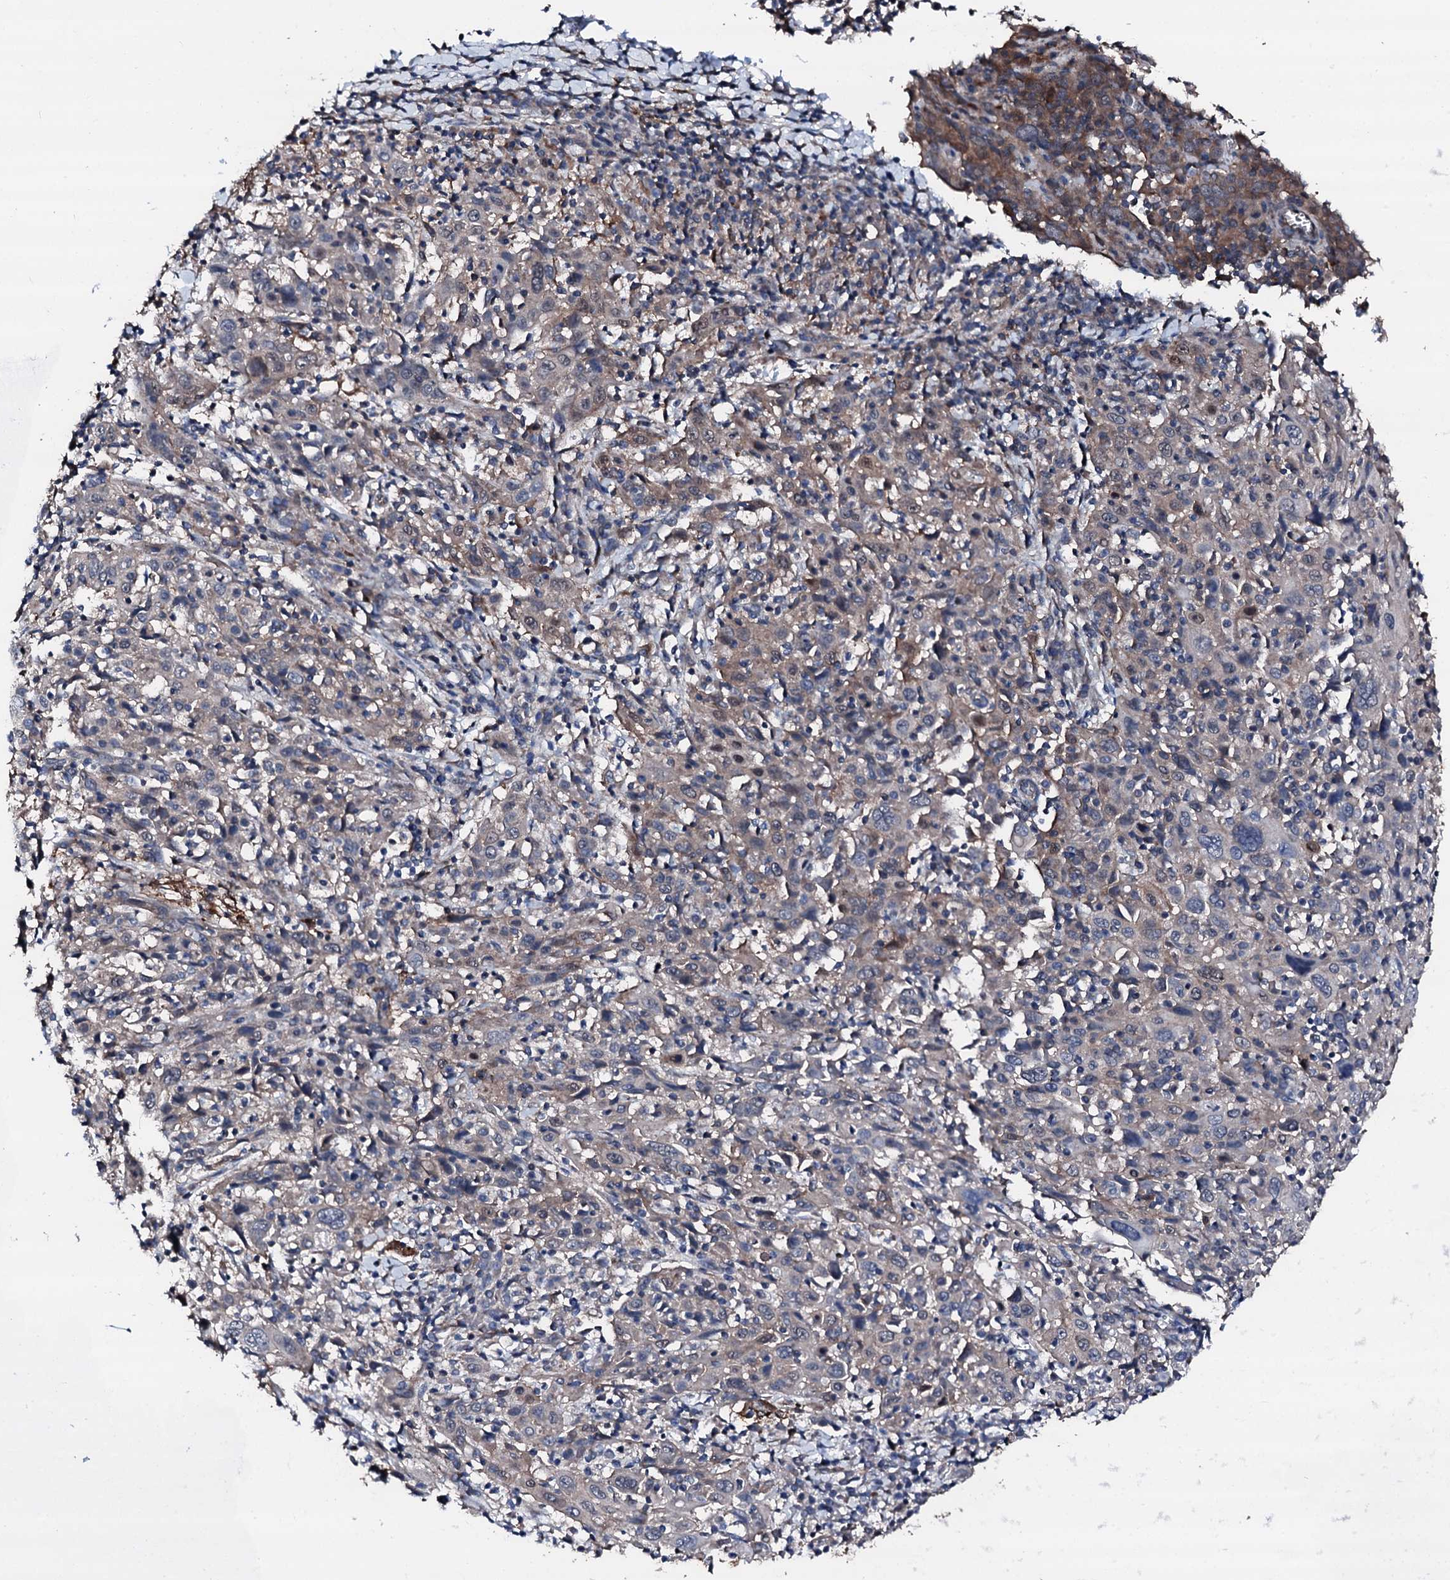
{"staining": {"intensity": "weak", "quantity": "<25%", "location": "cytoplasmic/membranous"}, "tissue": "cervical cancer", "cell_type": "Tumor cells", "image_type": "cancer", "snomed": [{"axis": "morphology", "description": "Squamous cell carcinoma, NOS"}, {"axis": "topography", "description": "Cervix"}], "caption": "An immunohistochemistry (IHC) photomicrograph of squamous cell carcinoma (cervical) is shown. There is no staining in tumor cells of squamous cell carcinoma (cervical).", "gene": "TRAFD1", "patient": {"sex": "female", "age": 46}}